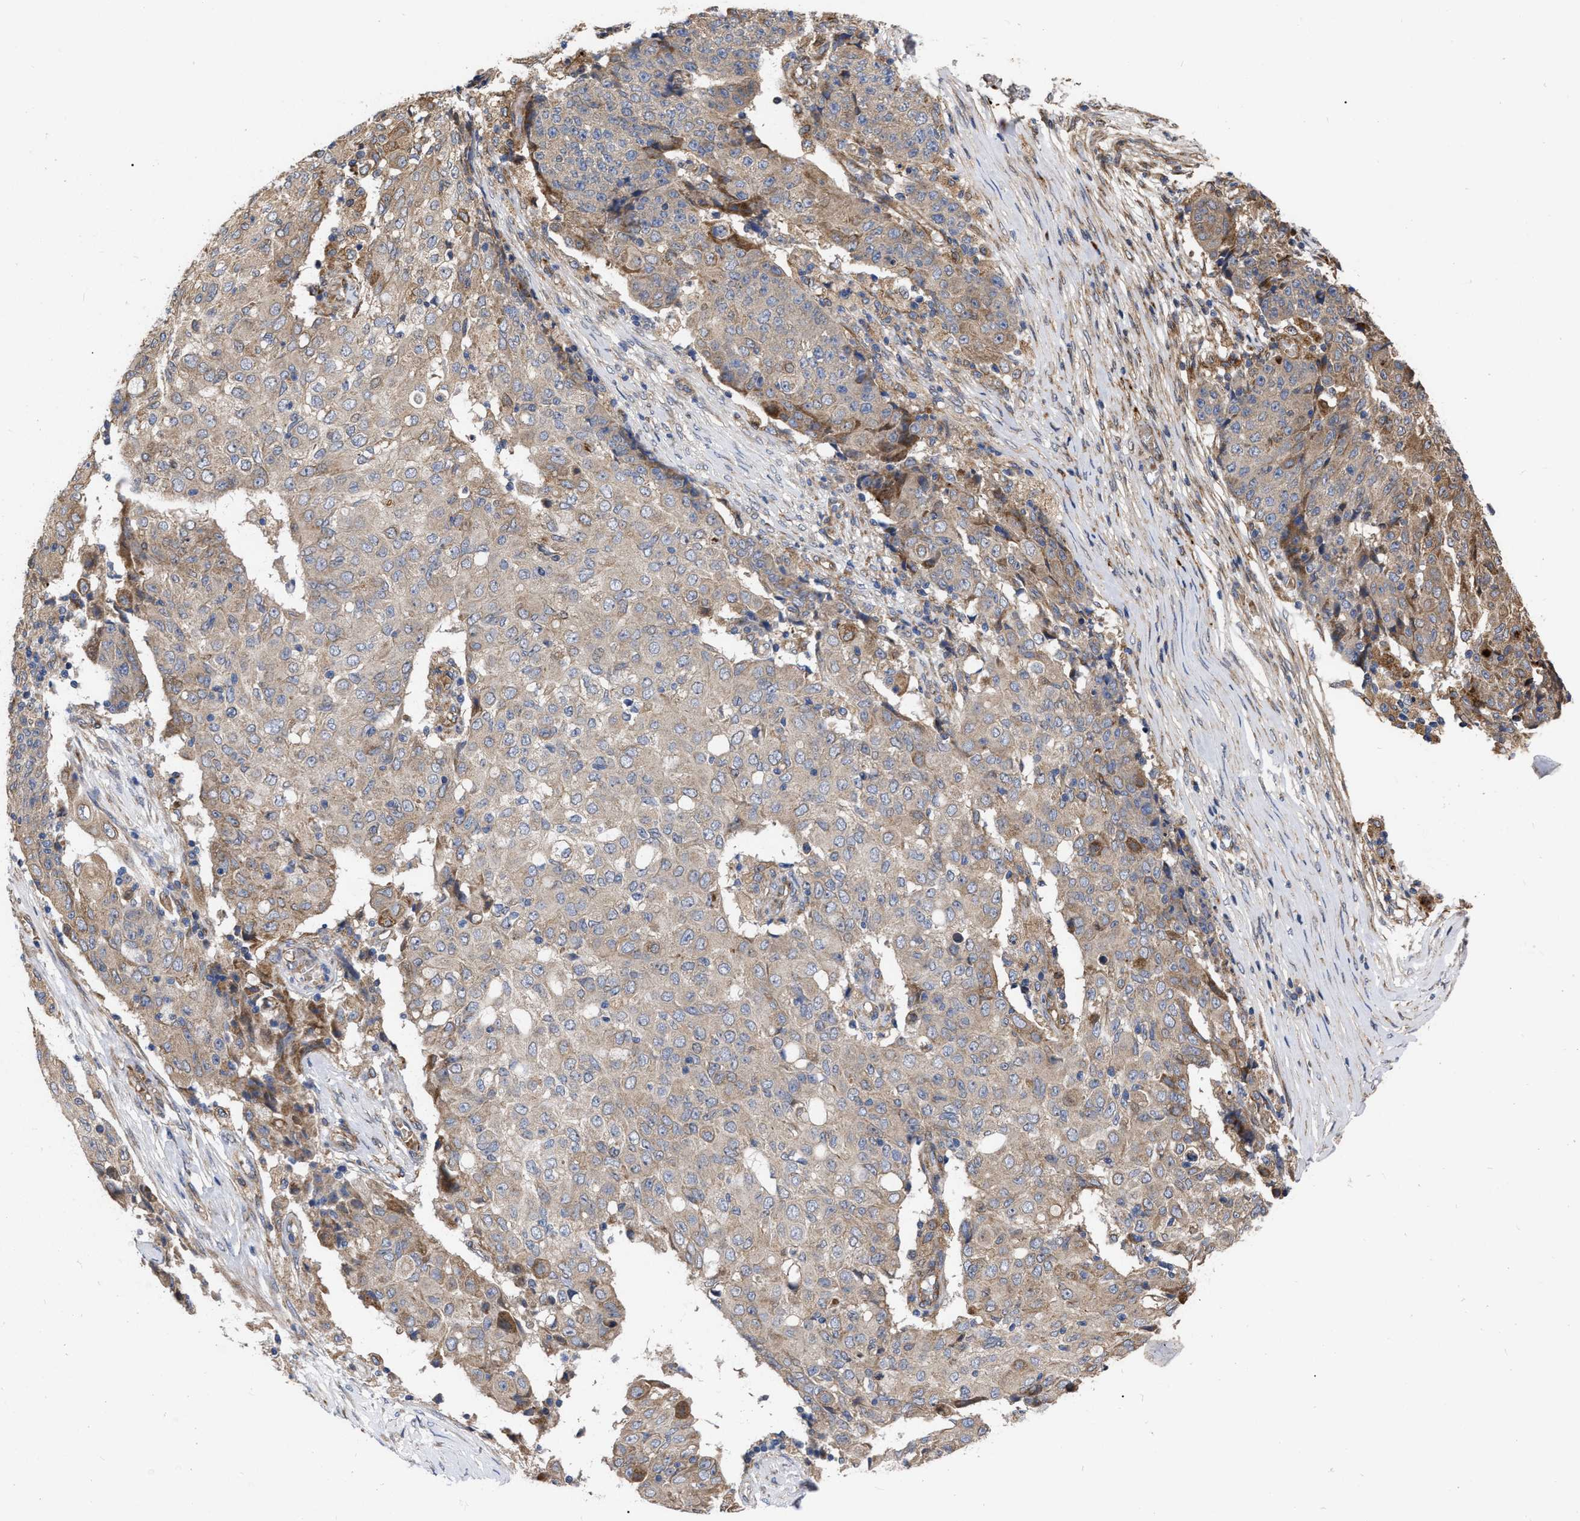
{"staining": {"intensity": "weak", "quantity": ">75%", "location": "cytoplasmic/membranous"}, "tissue": "ovarian cancer", "cell_type": "Tumor cells", "image_type": "cancer", "snomed": [{"axis": "morphology", "description": "Carcinoma, endometroid"}, {"axis": "topography", "description": "Ovary"}], "caption": "Tumor cells exhibit low levels of weak cytoplasmic/membranous positivity in about >75% of cells in human endometroid carcinoma (ovarian).", "gene": "MLST8", "patient": {"sex": "female", "age": 42}}